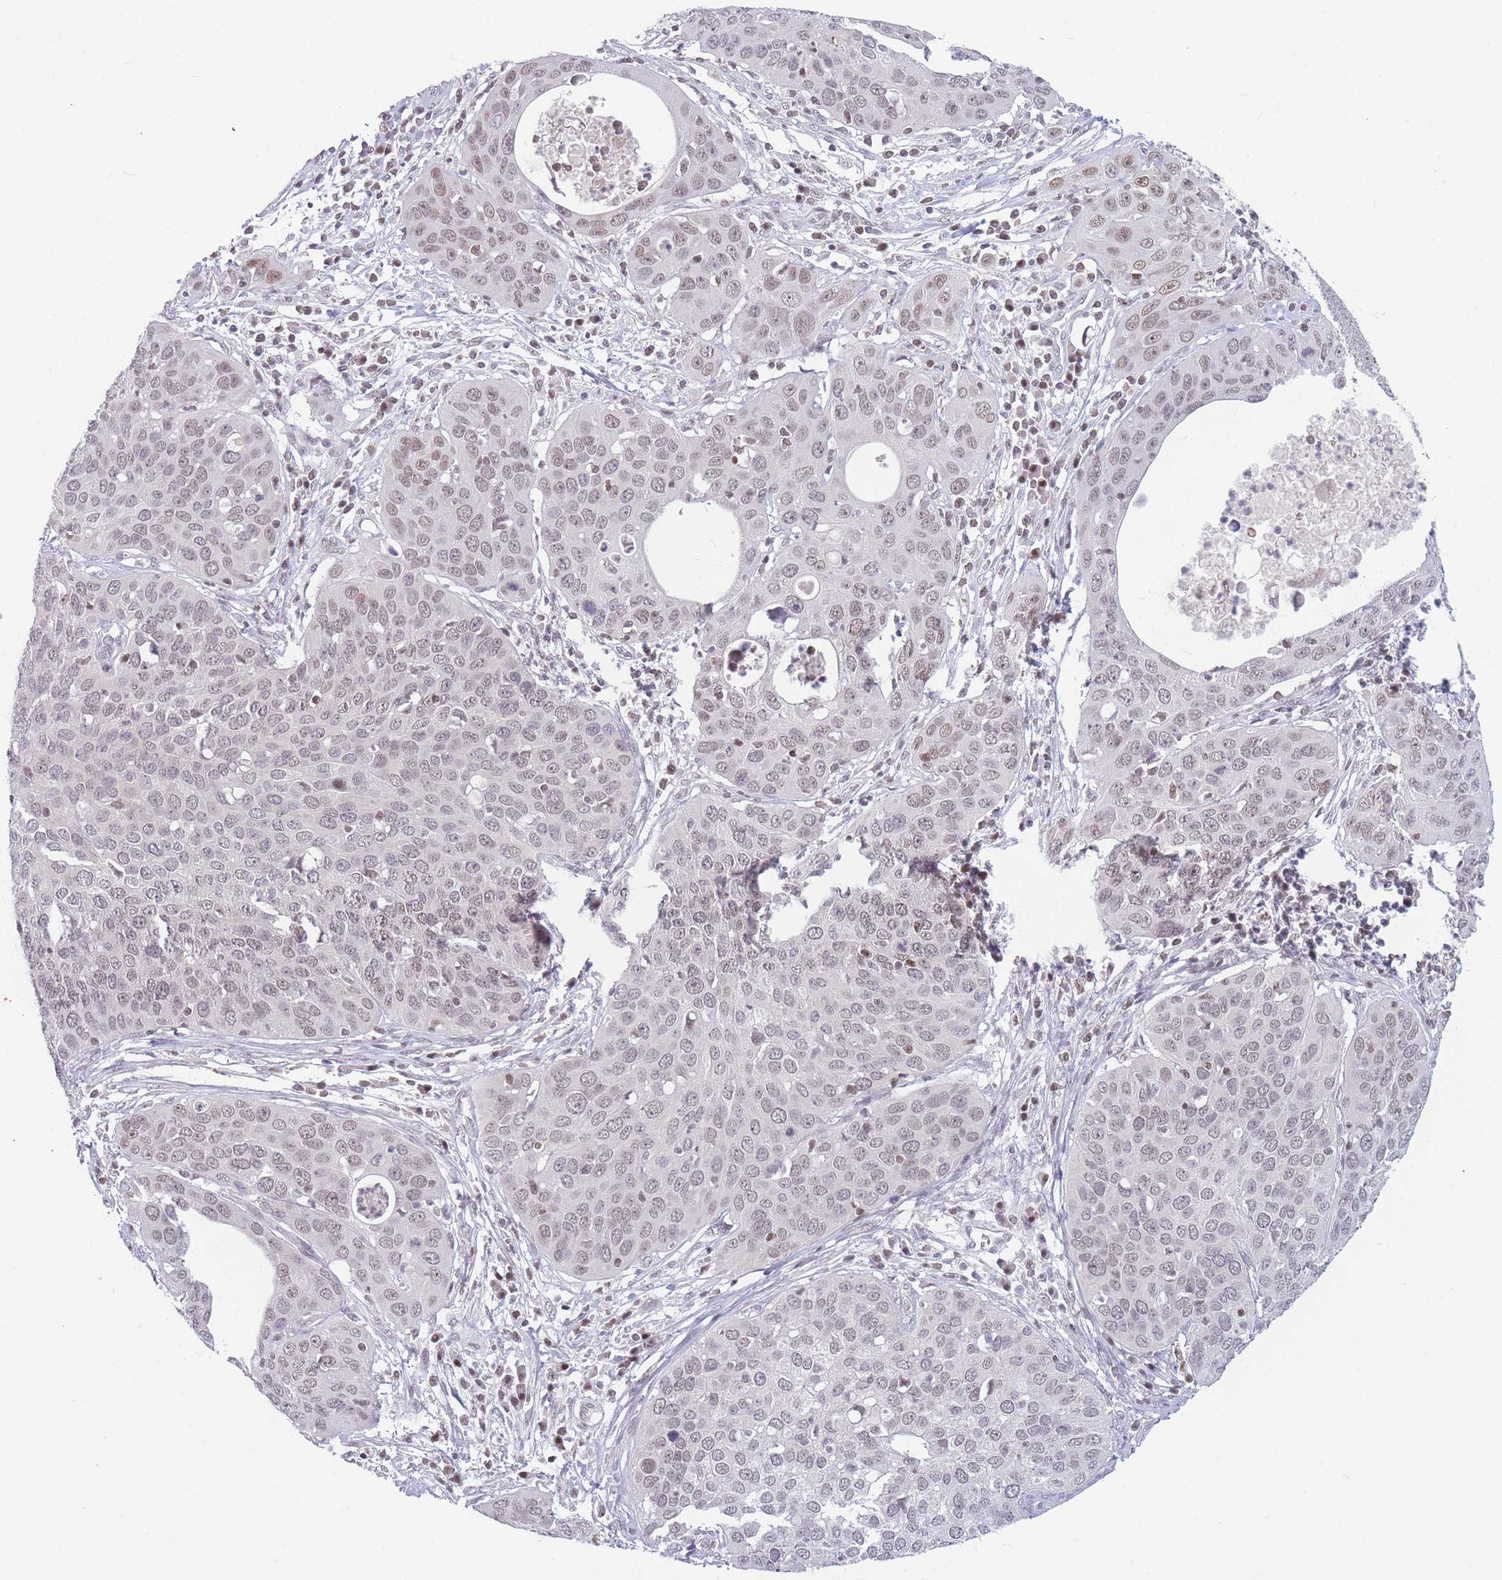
{"staining": {"intensity": "weak", "quantity": "25%-75%", "location": "nuclear"}, "tissue": "cervical cancer", "cell_type": "Tumor cells", "image_type": "cancer", "snomed": [{"axis": "morphology", "description": "Squamous cell carcinoma, NOS"}, {"axis": "topography", "description": "Cervix"}], "caption": "Squamous cell carcinoma (cervical) stained with IHC exhibits weak nuclear positivity in about 25%-75% of tumor cells.", "gene": "ARID3B", "patient": {"sex": "female", "age": 36}}